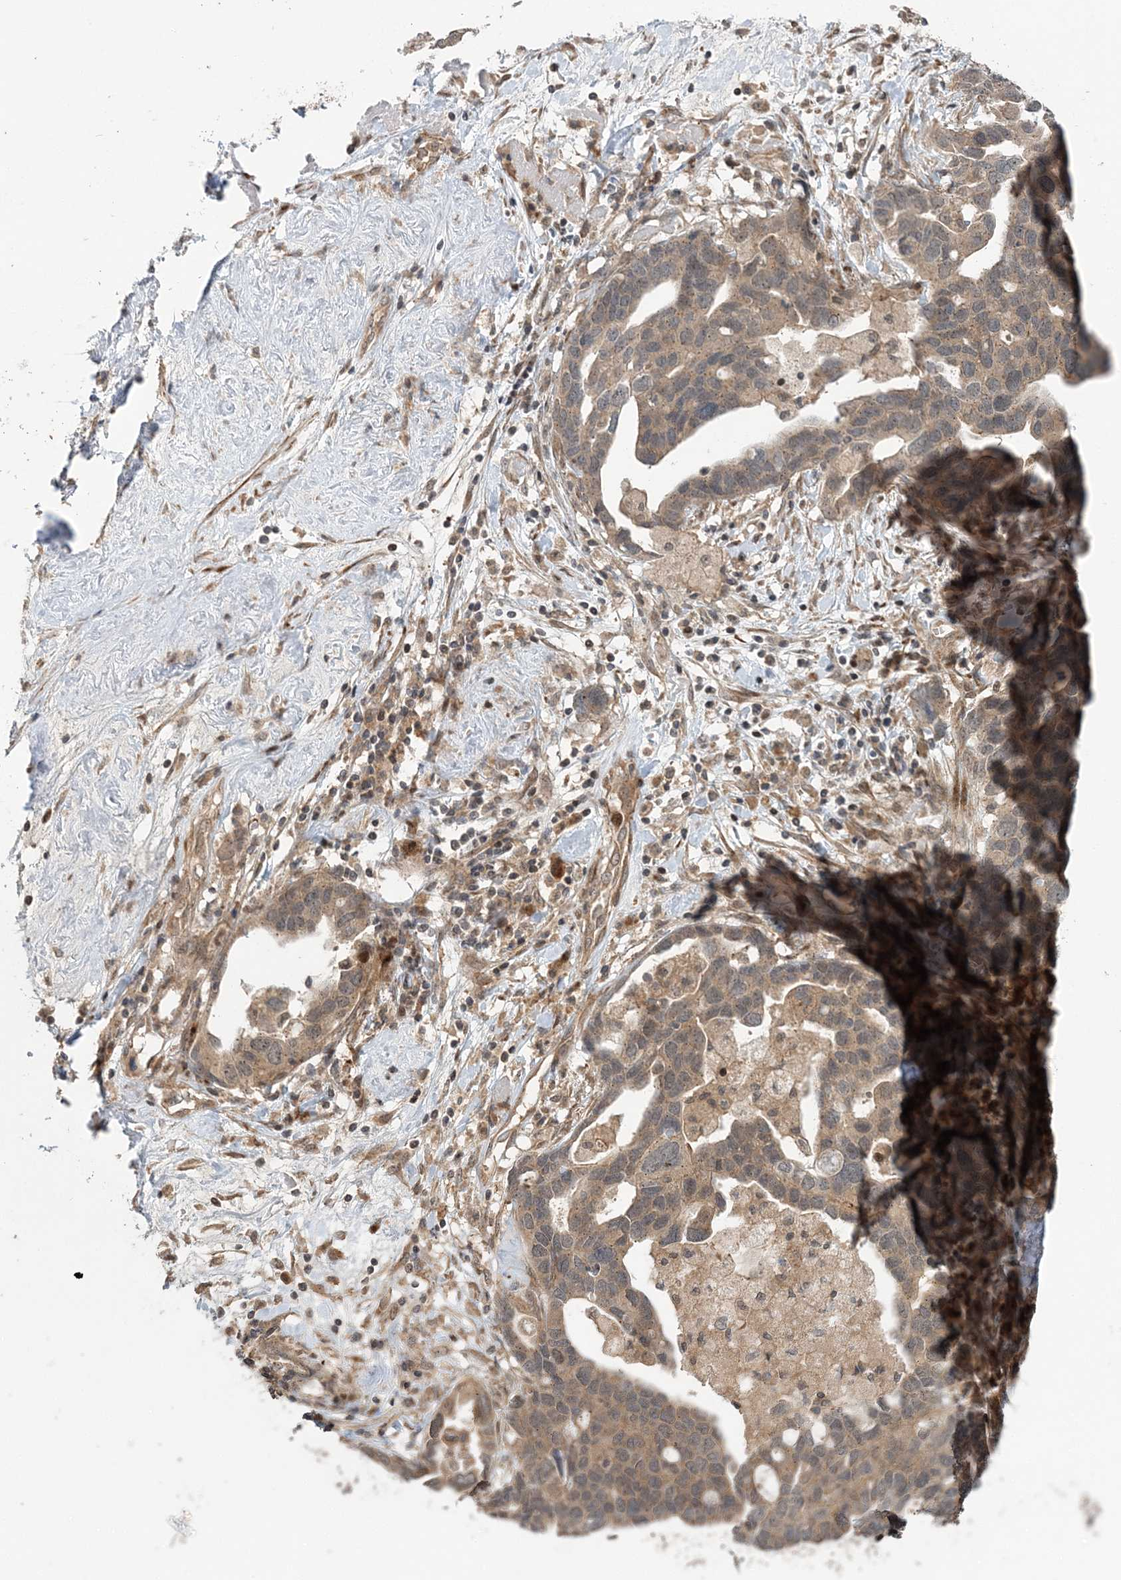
{"staining": {"intensity": "weak", "quantity": ">75%", "location": "cytoplasmic/membranous"}, "tissue": "ovarian cancer", "cell_type": "Tumor cells", "image_type": "cancer", "snomed": [{"axis": "morphology", "description": "Cystadenocarcinoma, serous, NOS"}, {"axis": "topography", "description": "Ovary"}], "caption": "Ovarian cancer stained for a protein (brown) demonstrates weak cytoplasmic/membranous positive positivity in about >75% of tumor cells.", "gene": "UBTD2", "patient": {"sex": "female", "age": 54}}